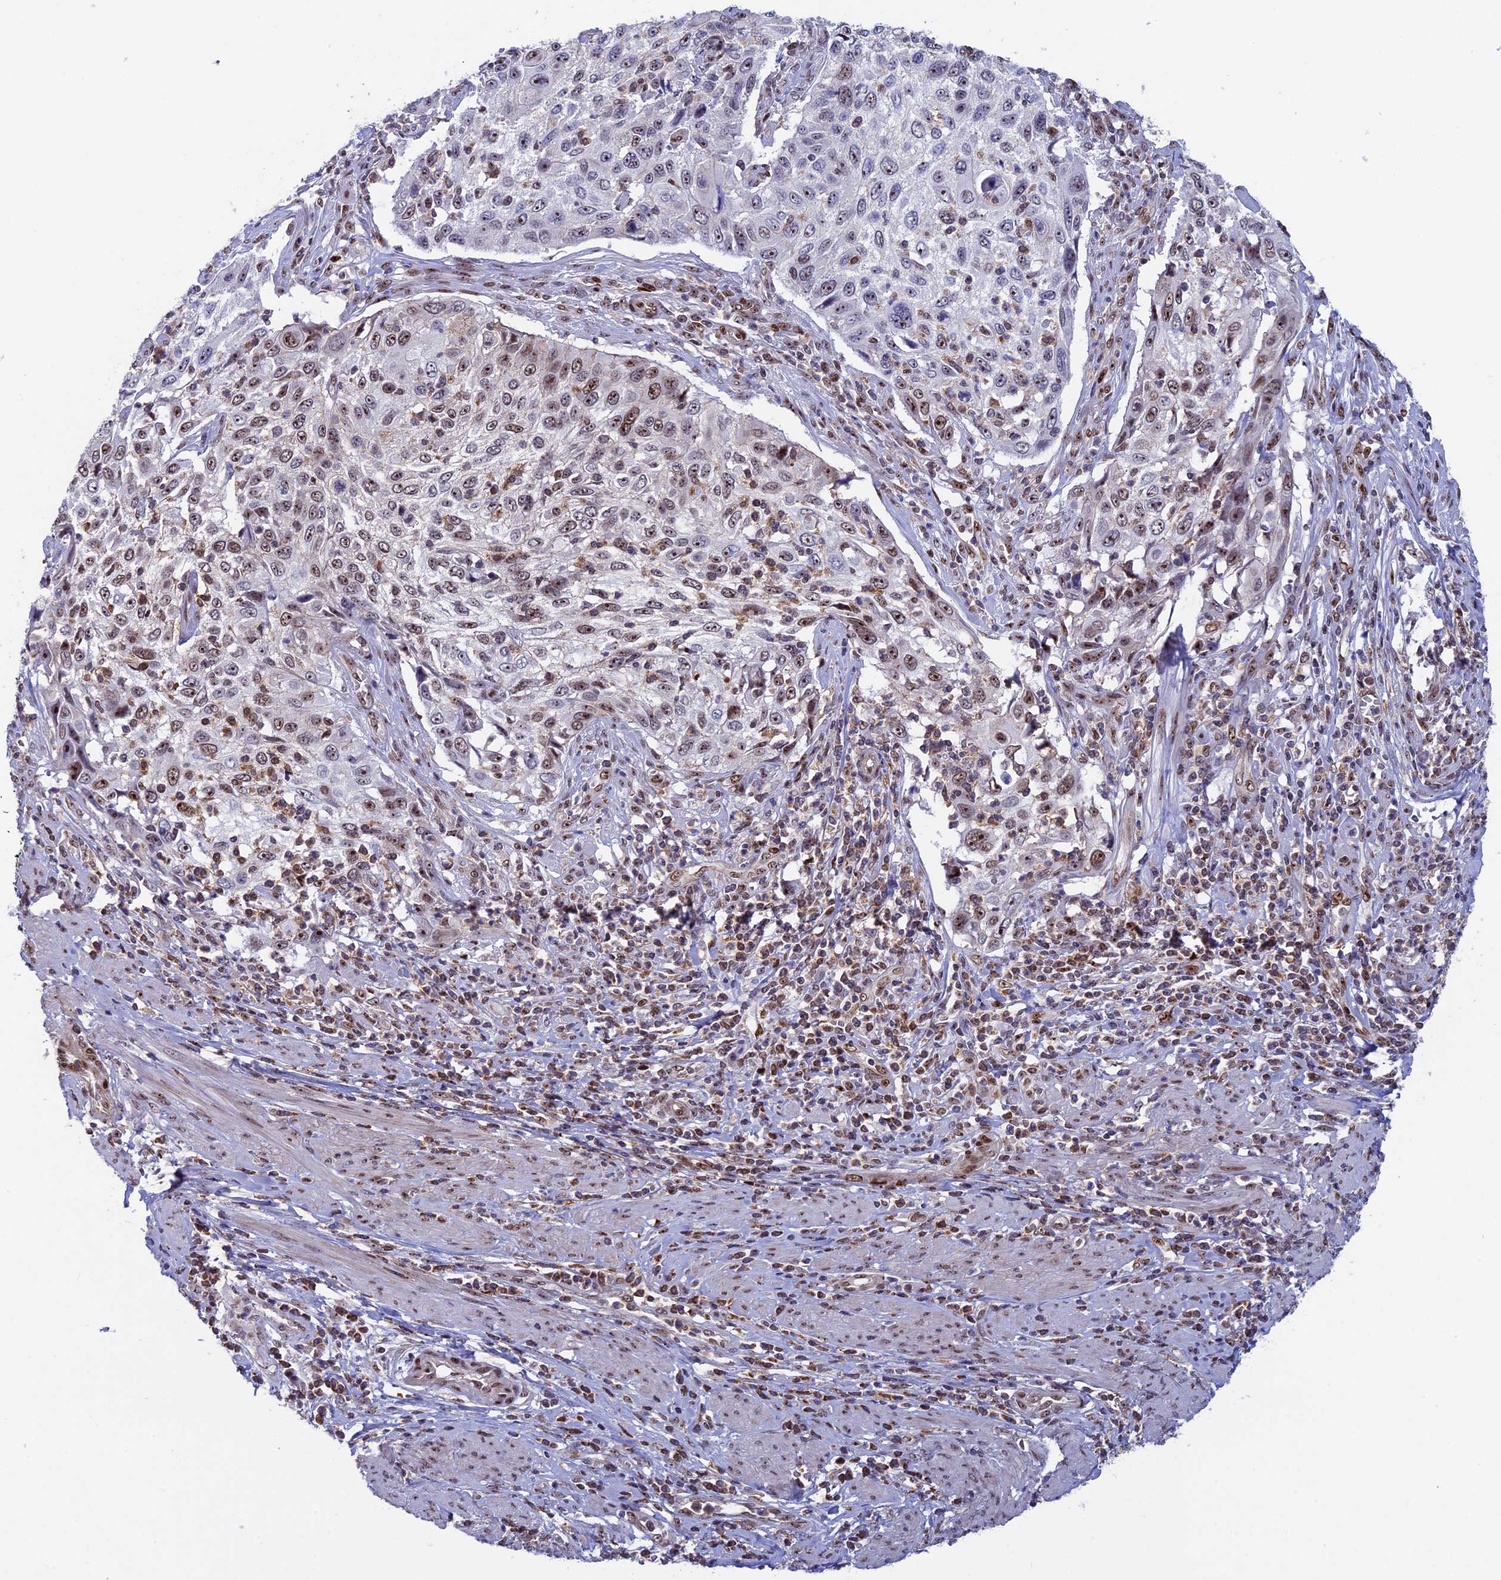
{"staining": {"intensity": "weak", "quantity": "25%-75%", "location": "nuclear"}, "tissue": "cervical cancer", "cell_type": "Tumor cells", "image_type": "cancer", "snomed": [{"axis": "morphology", "description": "Squamous cell carcinoma, NOS"}, {"axis": "topography", "description": "Cervix"}], "caption": "Cervical squamous cell carcinoma tissue shows weak nuclear expression in about 25%-75% of tumor cells", "gene": "CCDC86", "patient": {"sex": "female", "age": 70}}